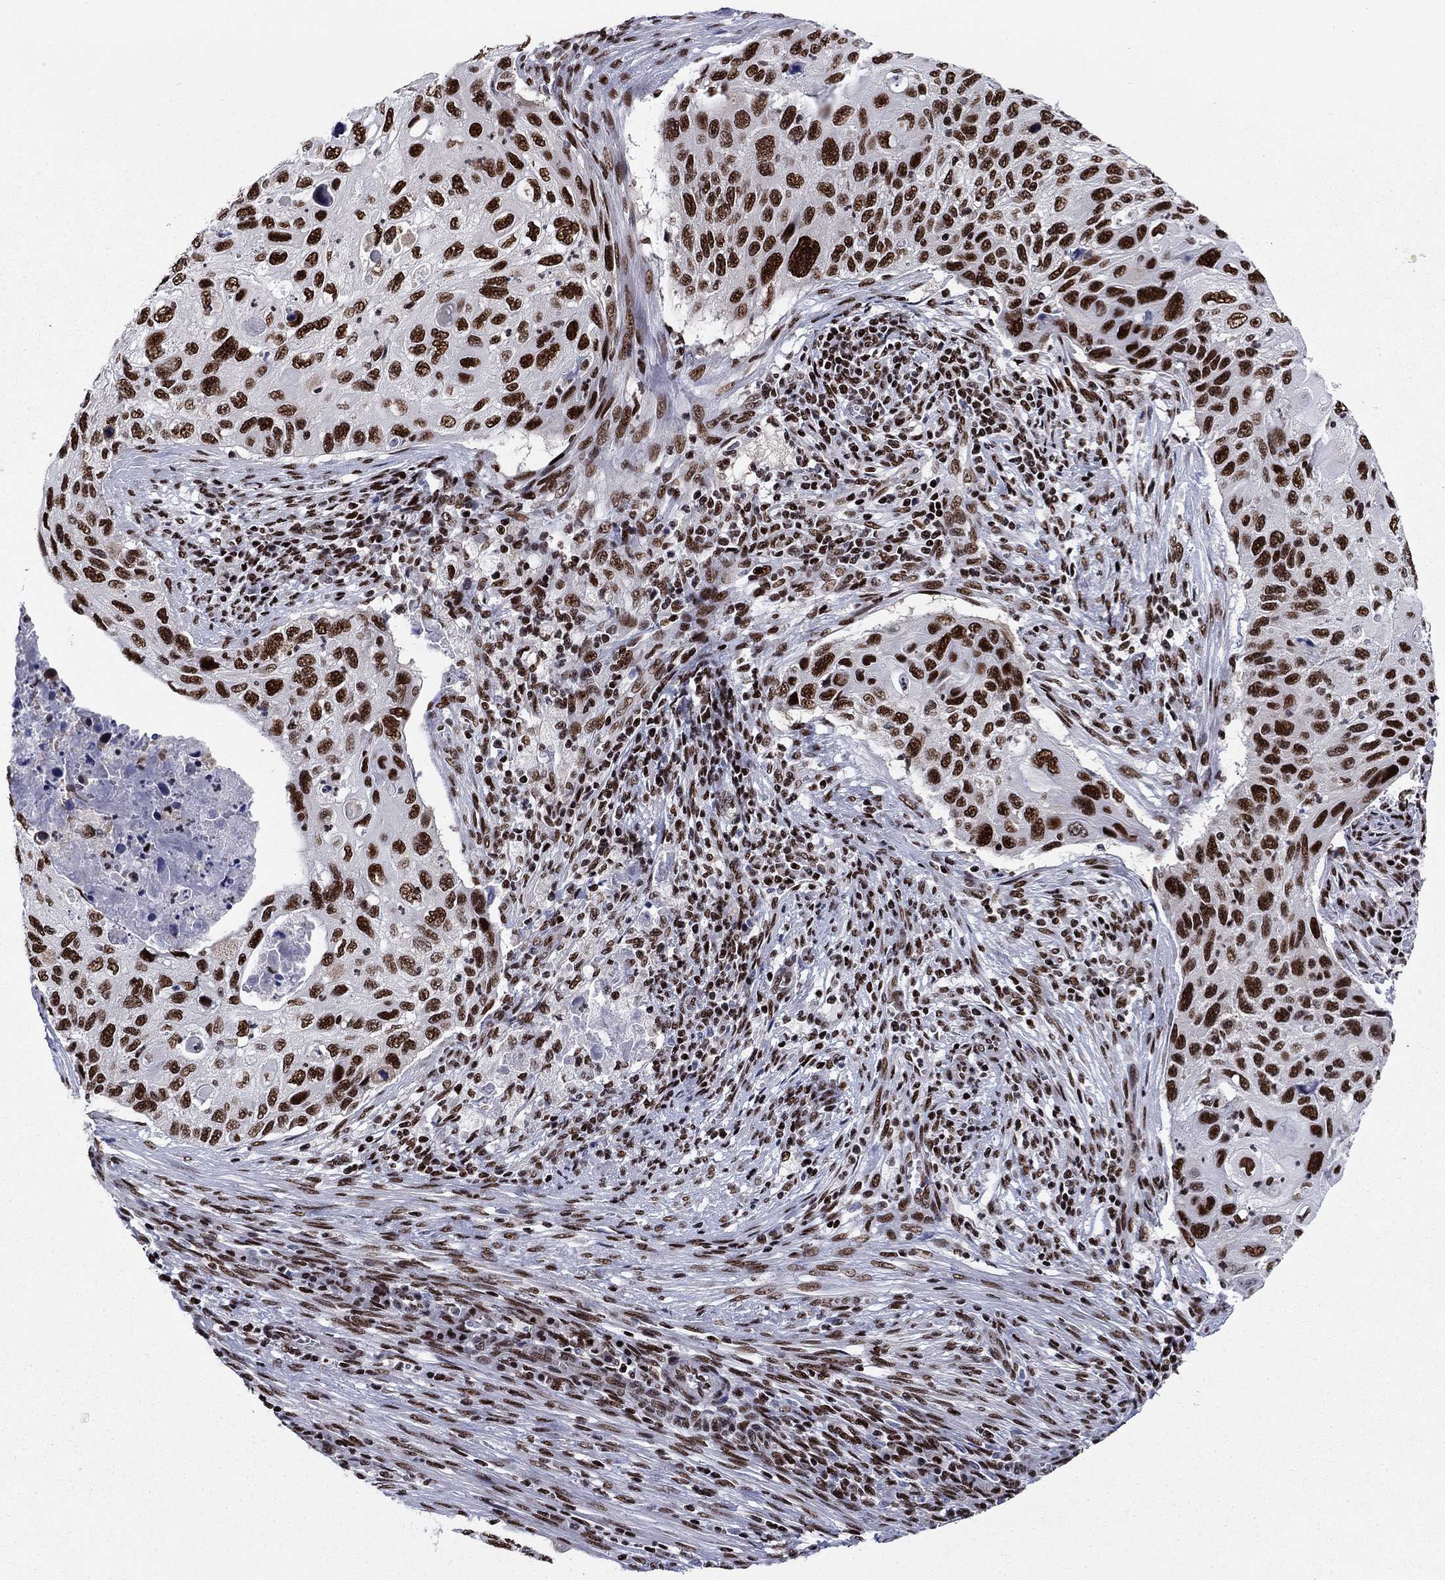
{"staining": {"intensity": "strong", "quantity": ">75%", "location": "nuclear"}, "tissue": "cervical cancer", "cell_type": "Tumor cells", "image_type": "cancer", "snomed": [{"axis": "morphology", "description": "Squamous cell carcinoma, NOS"}, {"axis": "topography", "description": "Cervix"}], "caption": "Tumor cells display high levels of strong nuclear positivity in approximately >75% of cells in cervical cancer (squamous cell carcinoma).", "gene": "RPRD1B", "patient": {"sex": "female", "age": 70}}